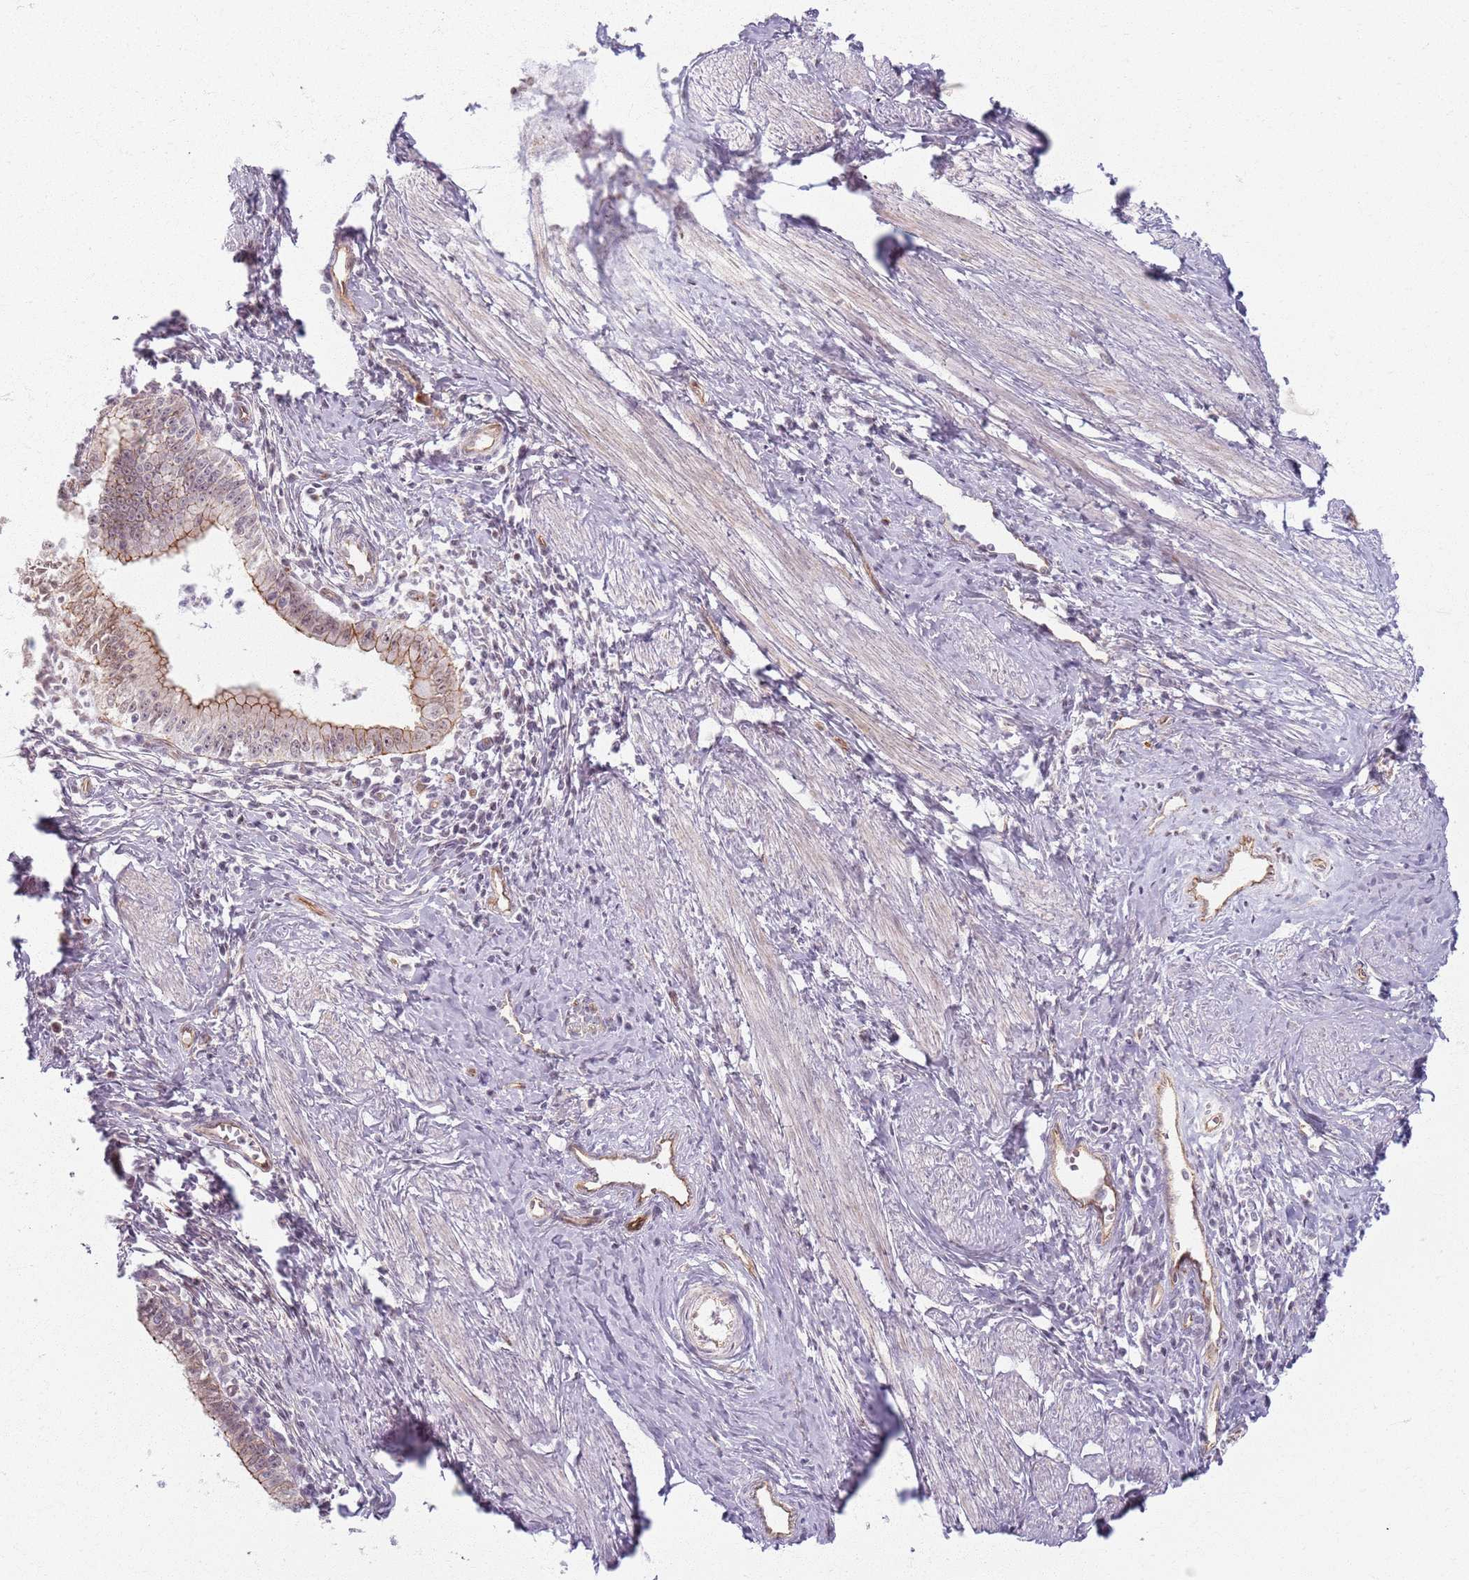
{"staining": {"intensity": "moderate", "quantity": "25%-75%", "location": "cytoplasmic/membranous"}, "tissue": "cervical cancer", "cell_type": "Tumor cells", "image_type": "cancer", "snomed": [{"axis": "morphology", "description": "Adenocarcinoma, NOS"}, {"axis": "topography", "description": "Cervix"}], "caption": "Protein staining of adenocarcinoma (cervical) tissue reveals moderate cytoplasmic/membranous staining in about 25%-75% of tumor cells.", "gene": "KCNA5", "patient": {"sex": "female", "age": 36}}